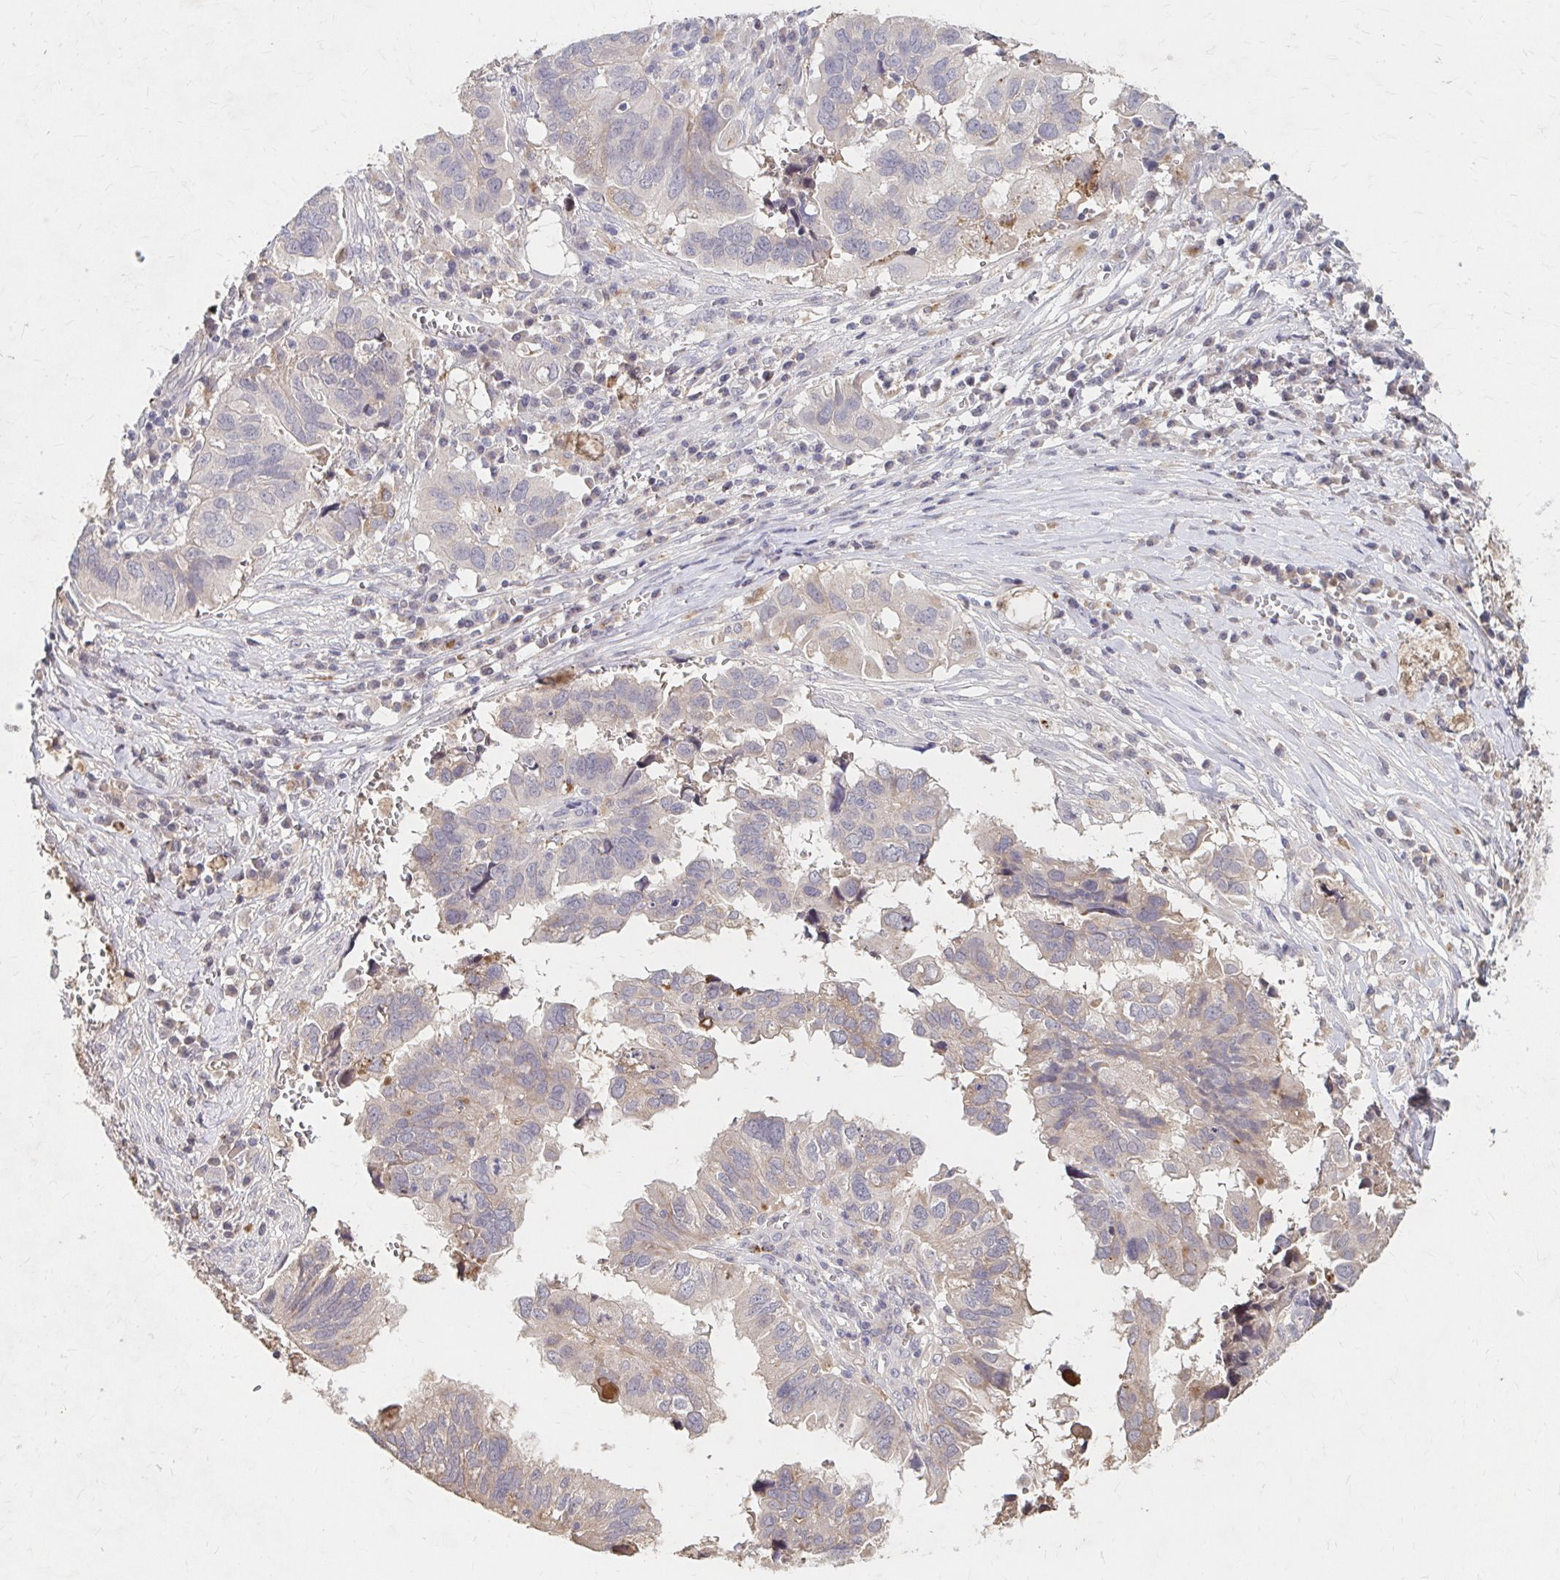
{"staining": {"intensity": "weak", "quantity": "<25%", "location": "cytoplasmic/membranous"}, "tissue": "ovarian cancer", "cell_type": "Tumor cells", "image_type": "cancer", "snomed": [{"axis": "morphology", "description": "Cystadenocarcinoma, serous, NOS"}, {"axis": "topography", "description": "Ovary"}], "caption": "Ovarian cancer was stained to show a protein in brown. There is no significant positivity in tumor cells.", "gene": "HMGCS2", "patient": {"sex": "female", "age": 79}}